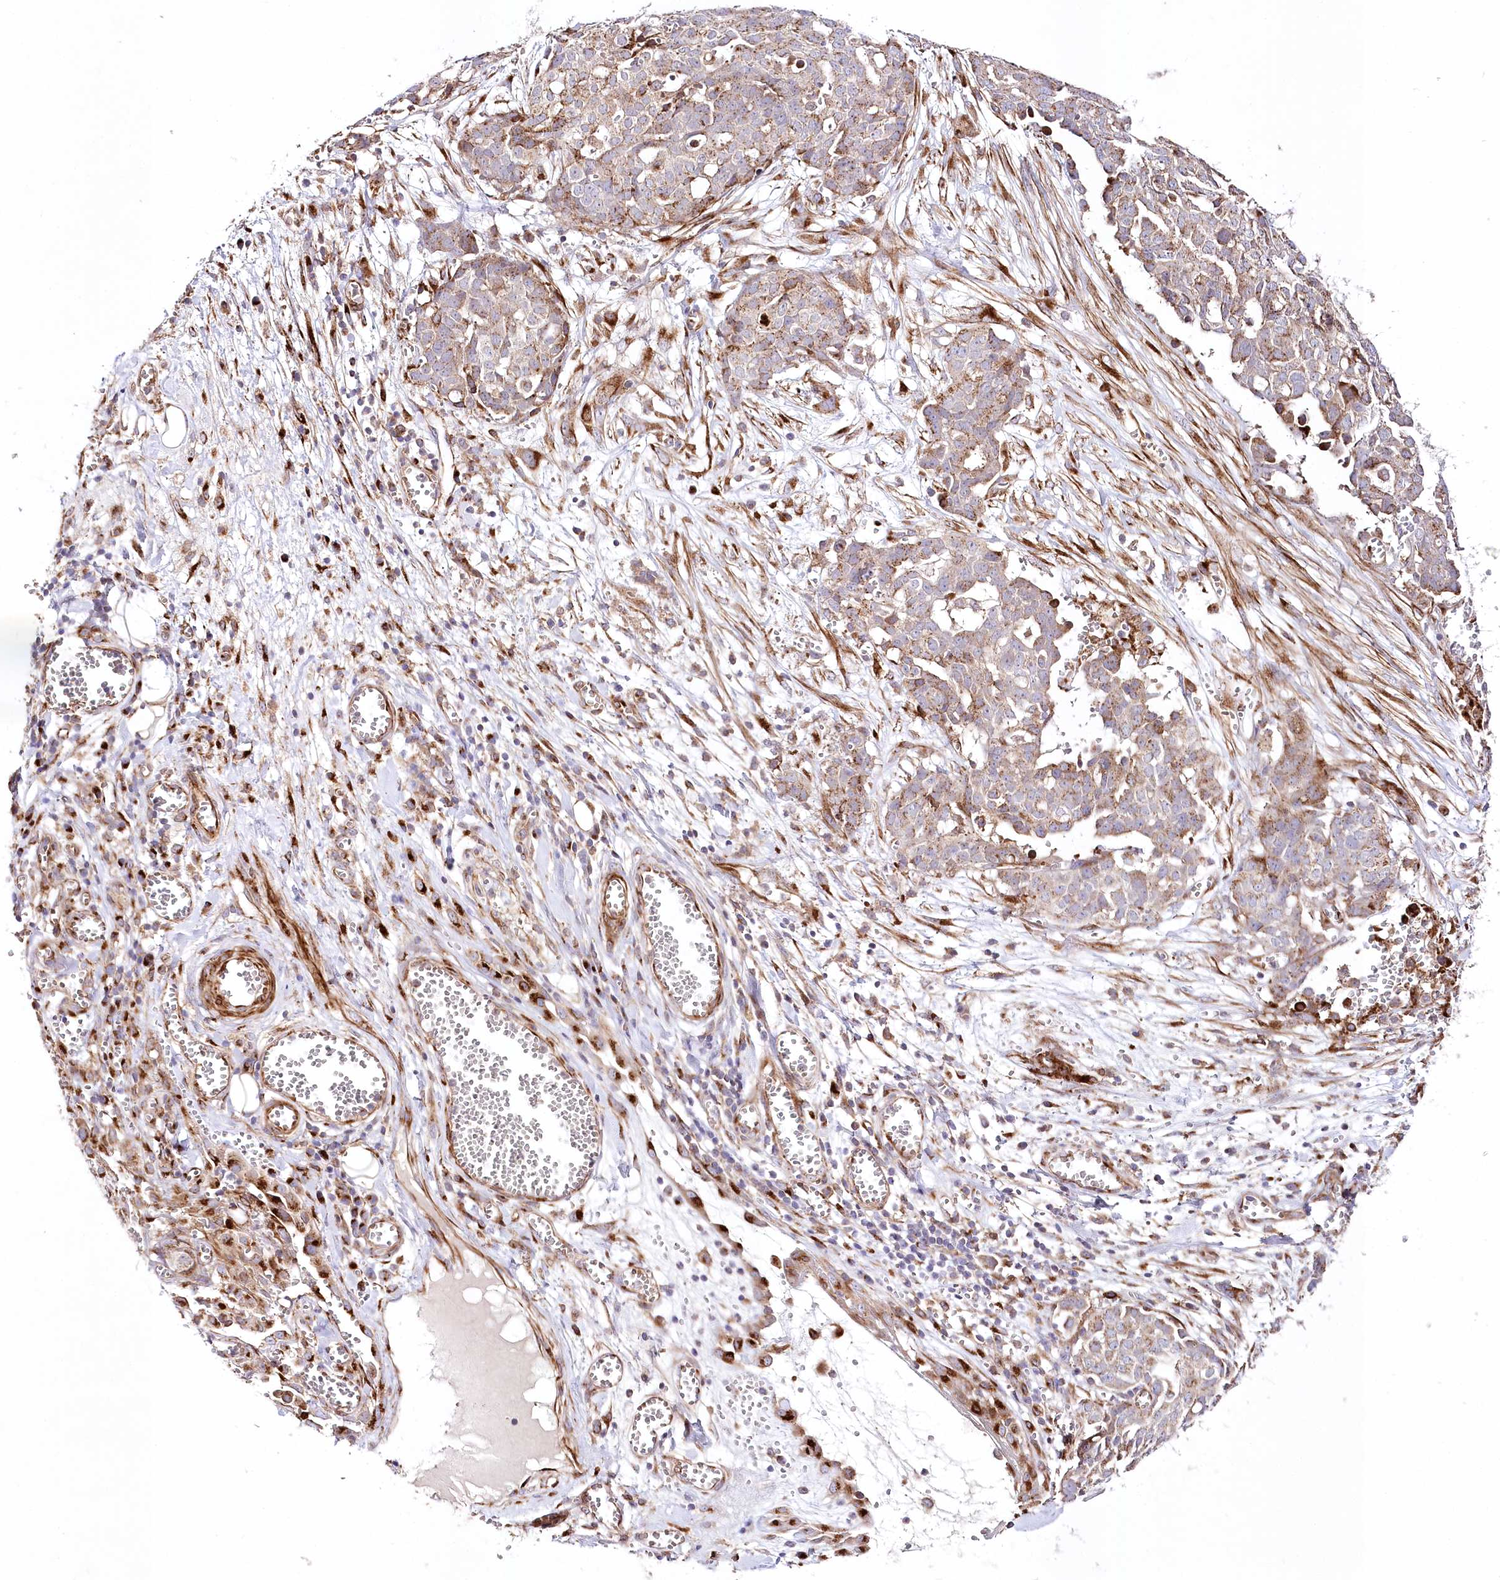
{"staining": {"intensity": "moderate", "quantity": ">75%", "location": "cytoplasmic/membranous"}, "tissue": "ovarian cancer", "cell_type": "Tumor cells", "image_type": "cancer", "snomed": [{"axis": "morphology", "description": "Cystadenocarcinoma, serous, NOS"}, {"axis": "topography", "description": "Soft tissue"}, {"axis": "topography", "description": "Ovary"}], "caption": "This is a histology image of IHC staining of serous cystadenocarcinoma (ovarian), which shows moderate expression in the cytoplasmic/membranous of tumor cells.", "gene": "ABRAXAS2", "patient": {"sex": "female", "age": 57}}